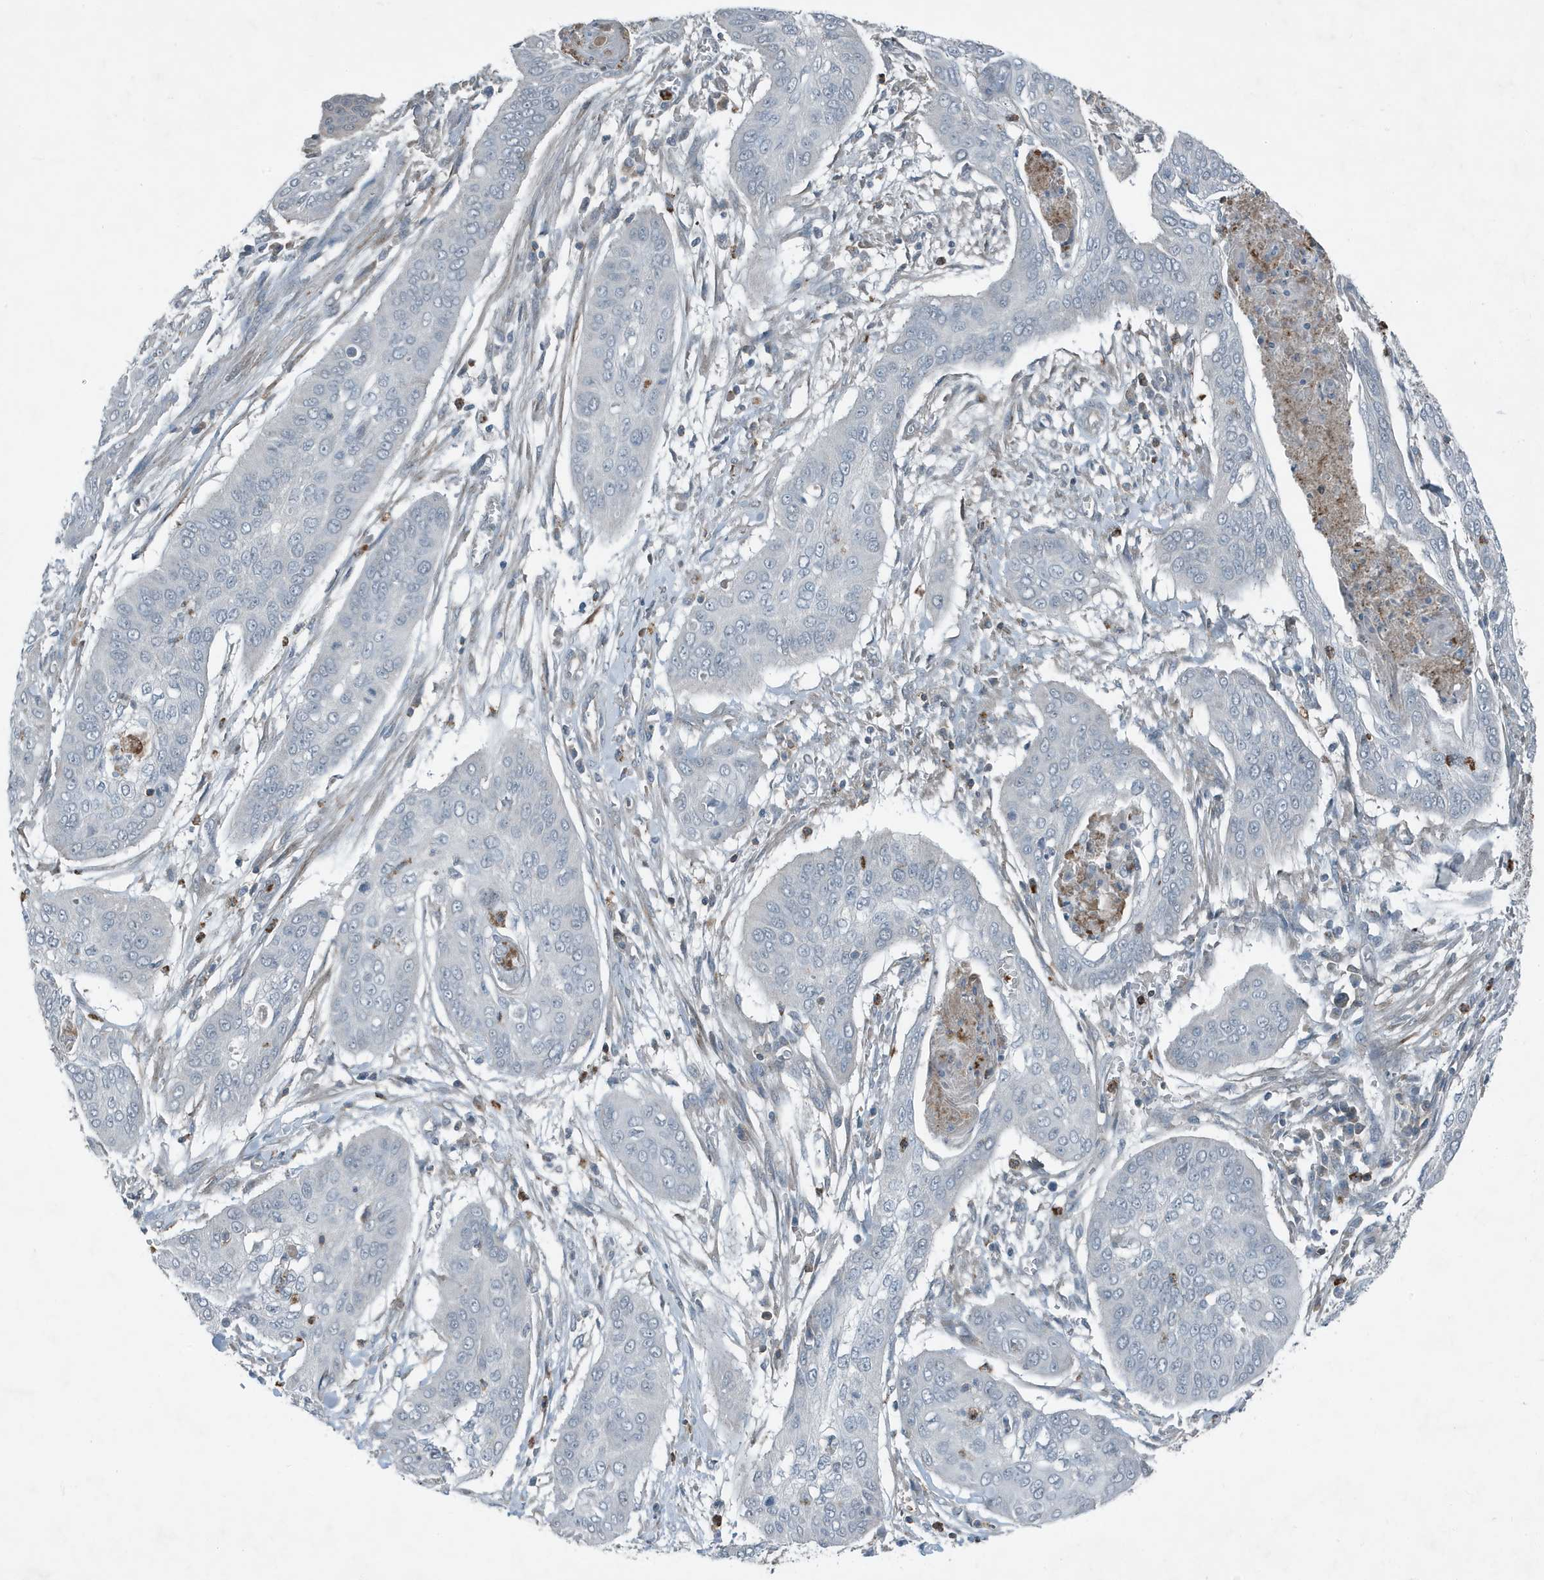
{"staining": {"intensity": "negative", "quantity": "none", "location": "none"}, "tissue": "cervical cancer", "cell_type": "Tumor cells", "image_type": "cancer", "snomed": [{"axis": "morphology", "description": "Squamous cell carcinoma, NOS"}, {"axis": "topography", "description": "Cervix"}], "caption": "Immunohistochemistry micrograph of cervical squamous cell carcinoma stained for a protein (brown), which shows no positivity in tumor cells.", "gene": "DAPP1", "patient": {"sex": "female", "age": 39}}